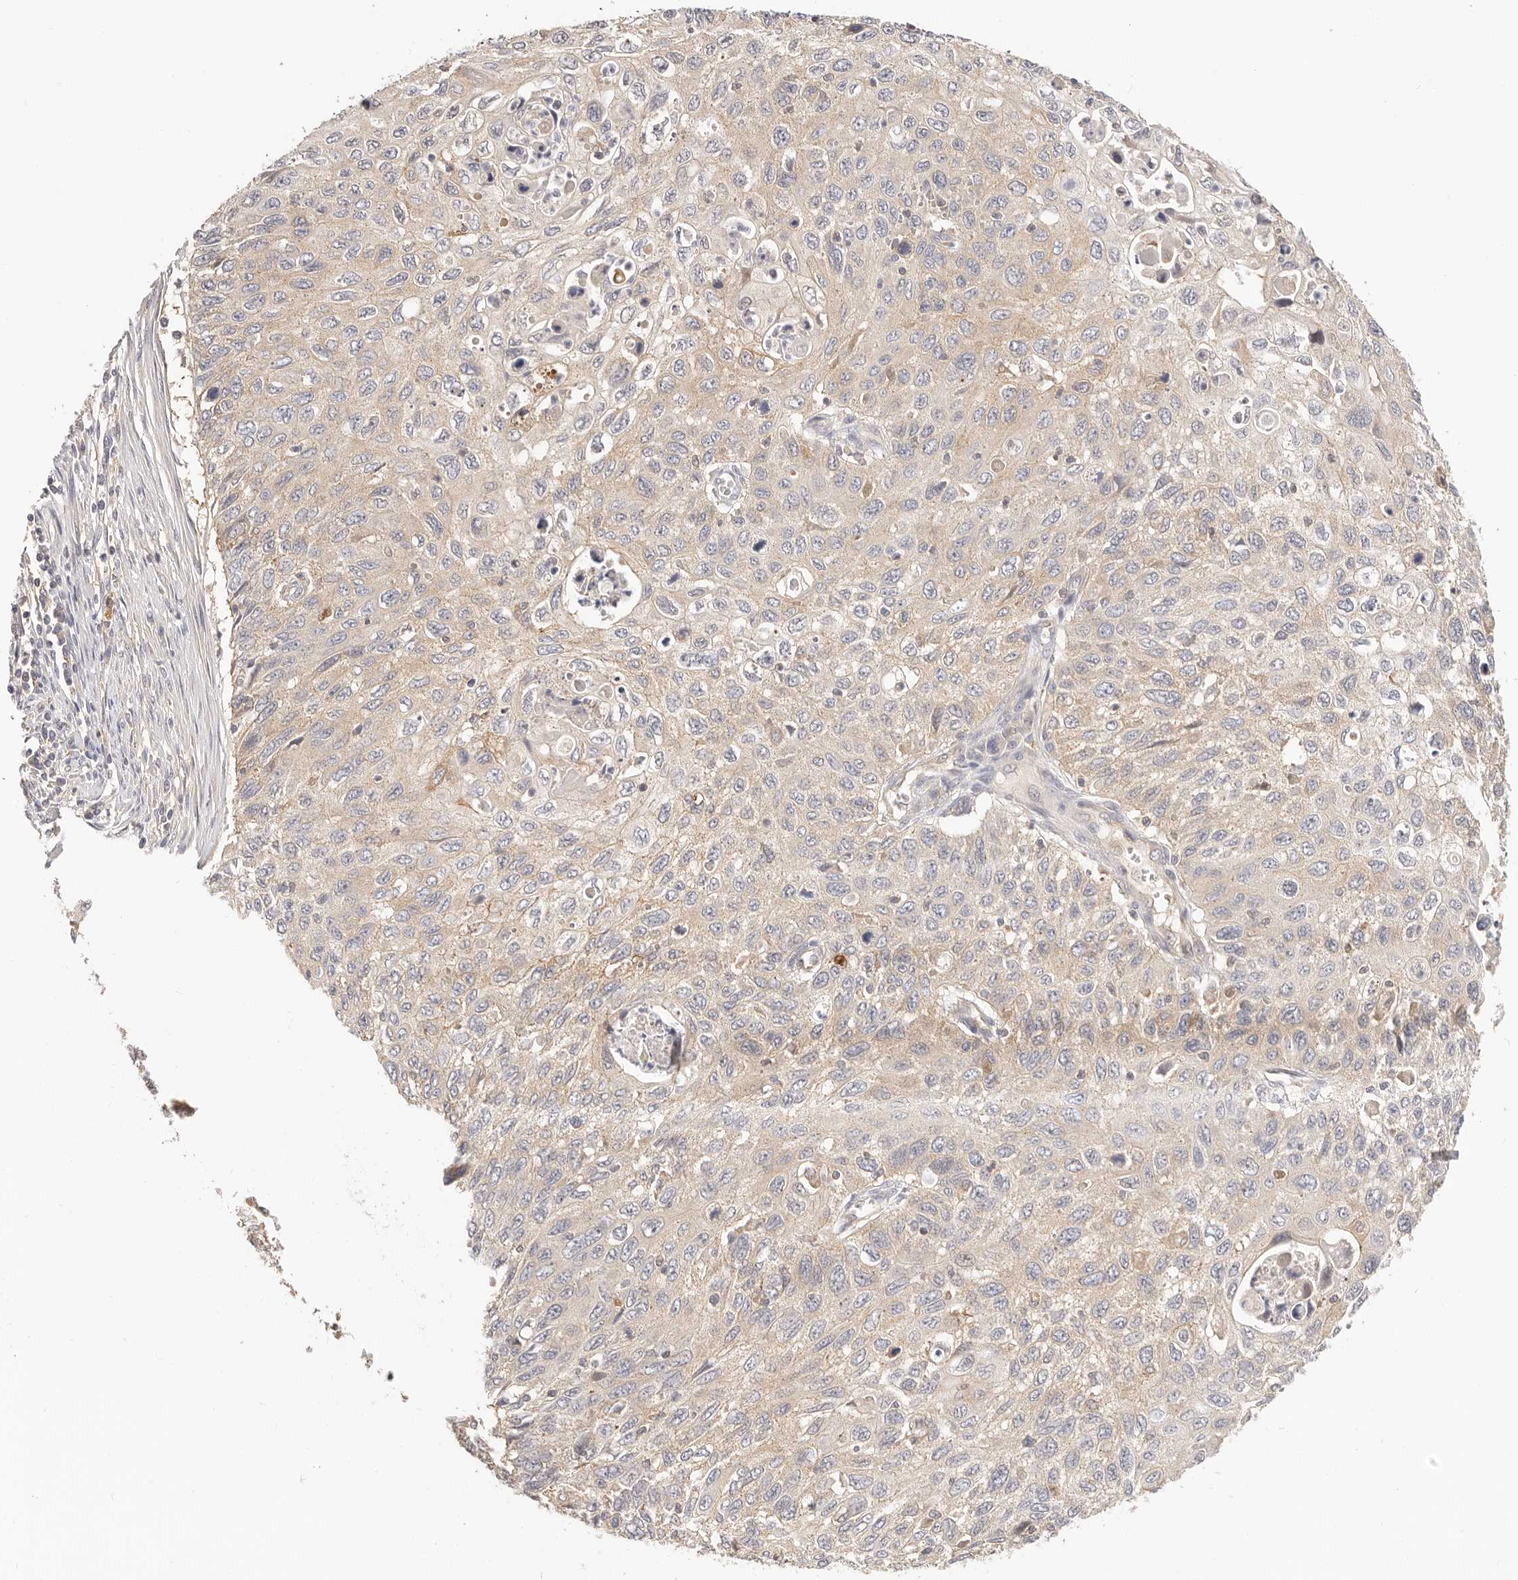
{"staining": {"intensity": "weak", "quantity": "25%-75%", "location": "cytoplasmic/membranous"}, "tissue": "cervical cancer", "cell_type": "Tumor cells", "image_type": "cancer", "snomed": [{"axis": "morphology", "description": "Squamous cell carcinoma, NOS"}, {"axis": "topography", "description": "Cervix"}], "caption": "Cervical squamous cell carcinoma was stained to show a protein in brown. There is low levels of weak cytoplasmic/membranous staining in about 25%-75% of tumor cells. (Stains: DAB in brown, nuclei in blue, Microscopy: brightfield microscopy at high magnification).", "gene": "DTNBP1", "patient": {"sex": "female", "age": 70}}